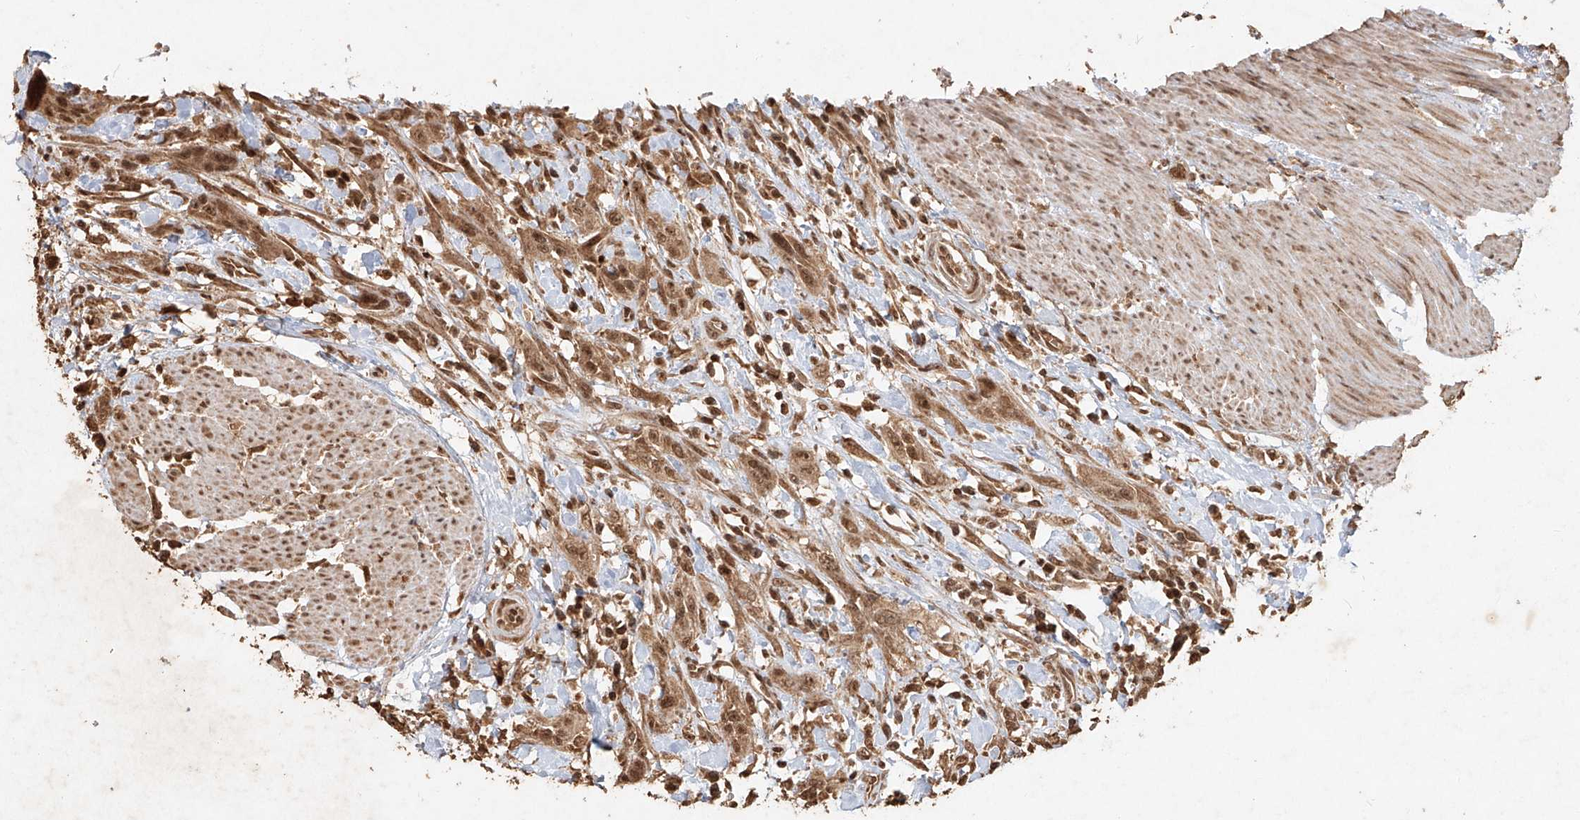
{"staining": {"intensity": "moderate", "quantity": ">75%", "location": "cytoplasmic/membranous,nuclear"}, "tissue": "urothelial cancer", "cell_type": "Tumor cells", "image_type": "cancer", "snomed": [{"axis": "morphology", "description": "Urothelial carcinoma, High grade"}, {"axis": "topography", "description": "Urinary bladder"}], "caption": "Immunohistochemistry of human urothelial cancer exhibits medium levels of moderate cytoplasmic/membranous and nuclear staining in about >75% of tumor cells.", "gene": "UBE2K", "patient": {"sex": "male", "age": 35}}